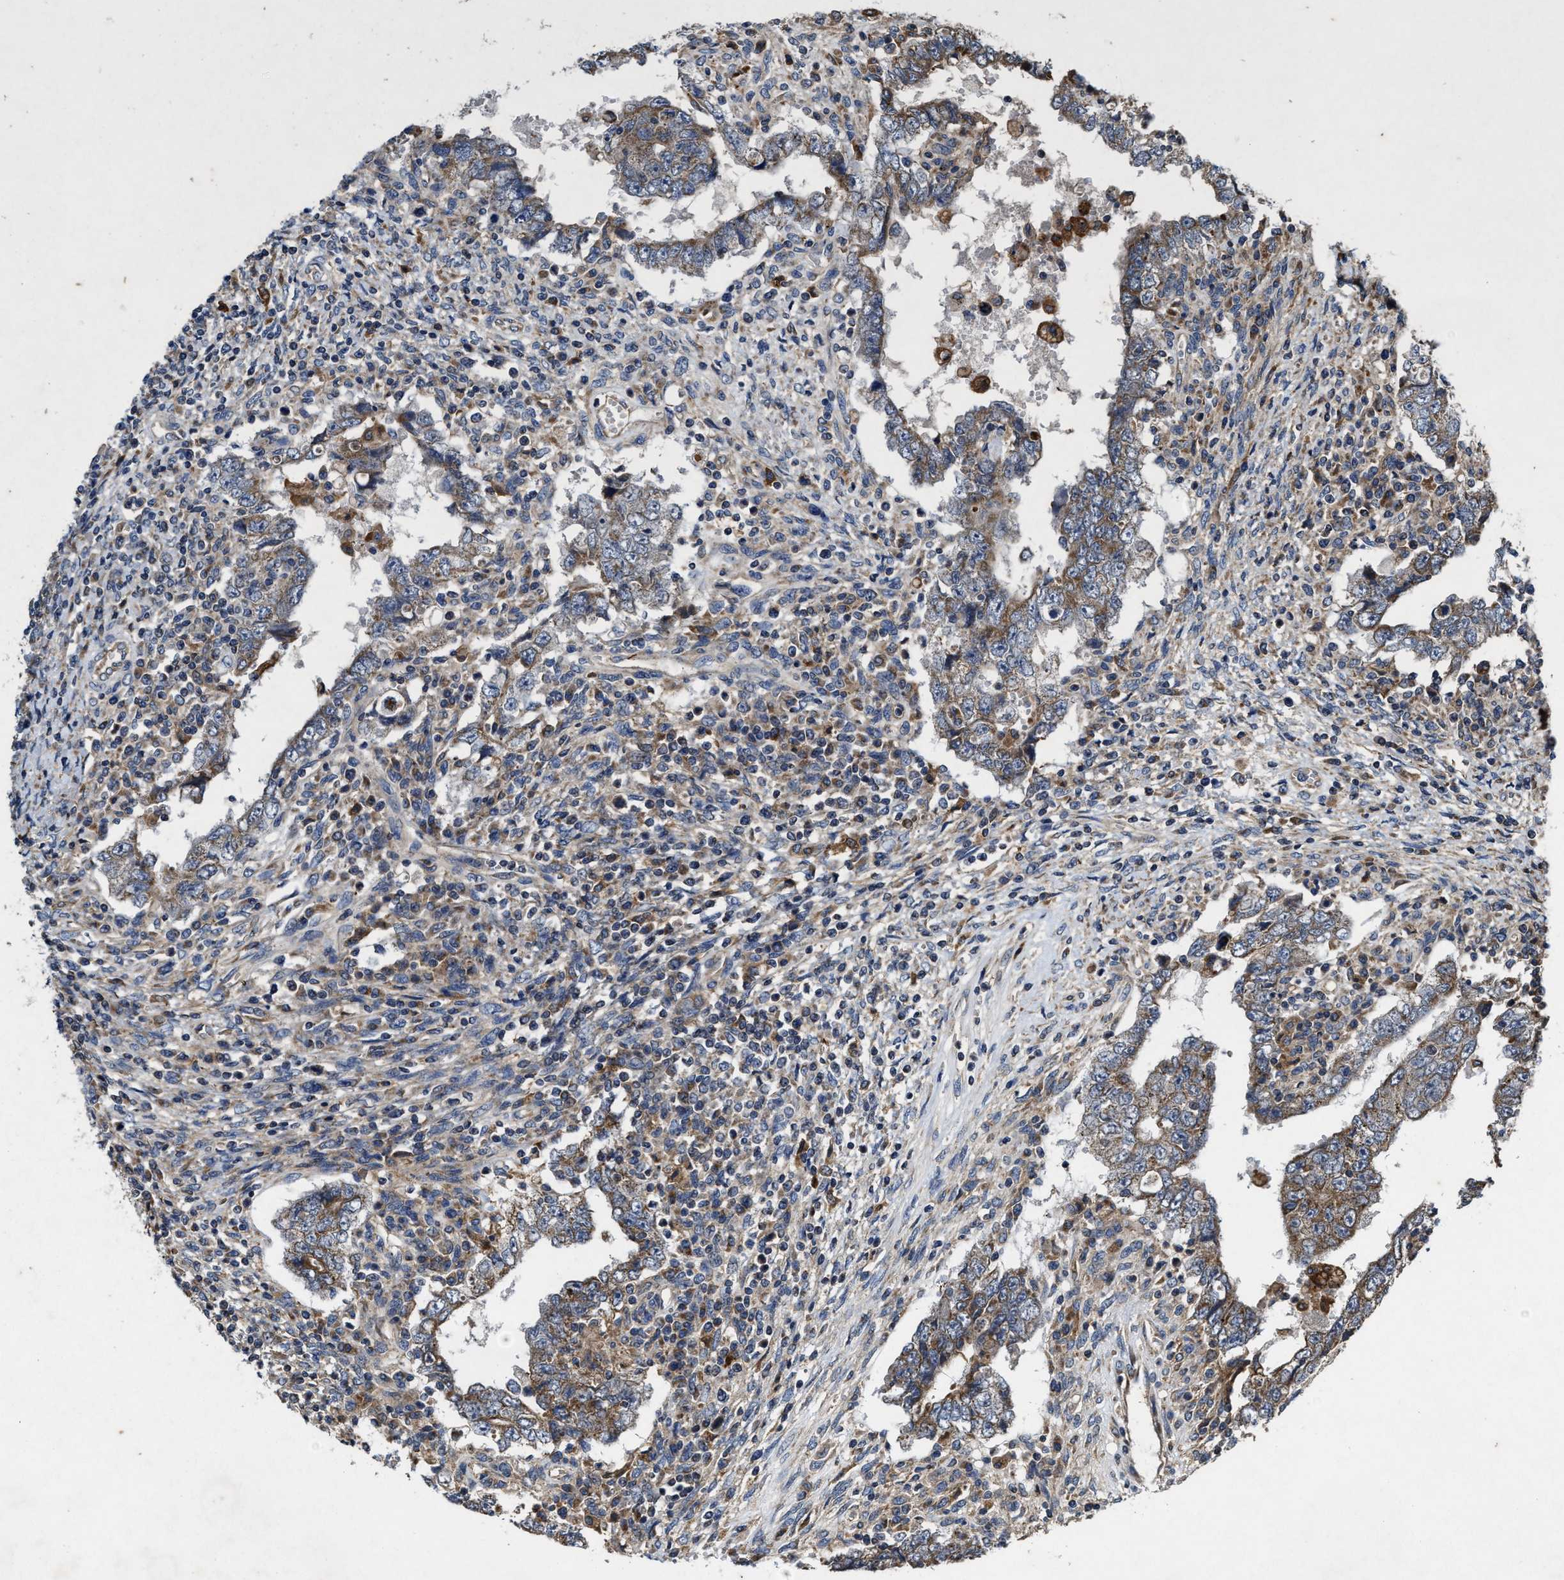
{"staining": {"intensity": "moderate", "quantity": ">75%", "location": "cytoplasmic/membranous"}, "tissue": "testis cancer", "cell_type": "Tumor cells", "image_type": "cancer", "snomed": [{"axis": "morphology", "description": "Carcinoma, Embryonal, NOS"}, {"axis": "topography", "description": "Testis"}], "caption": "Immunohistochemical staining of testis cancer (embryonal carcinoma) reveals moderate cytoplasmic/membranous protein expression in approximately >75% of tumor cells. (Stains: DAB (3,3'-diaminobenzidine) in brown, nuclei in blue, Microscopy: brightfield microscopy at high magnification).", "gene": "EFNA4", "patient": {"sex": "male", "age": 26}}